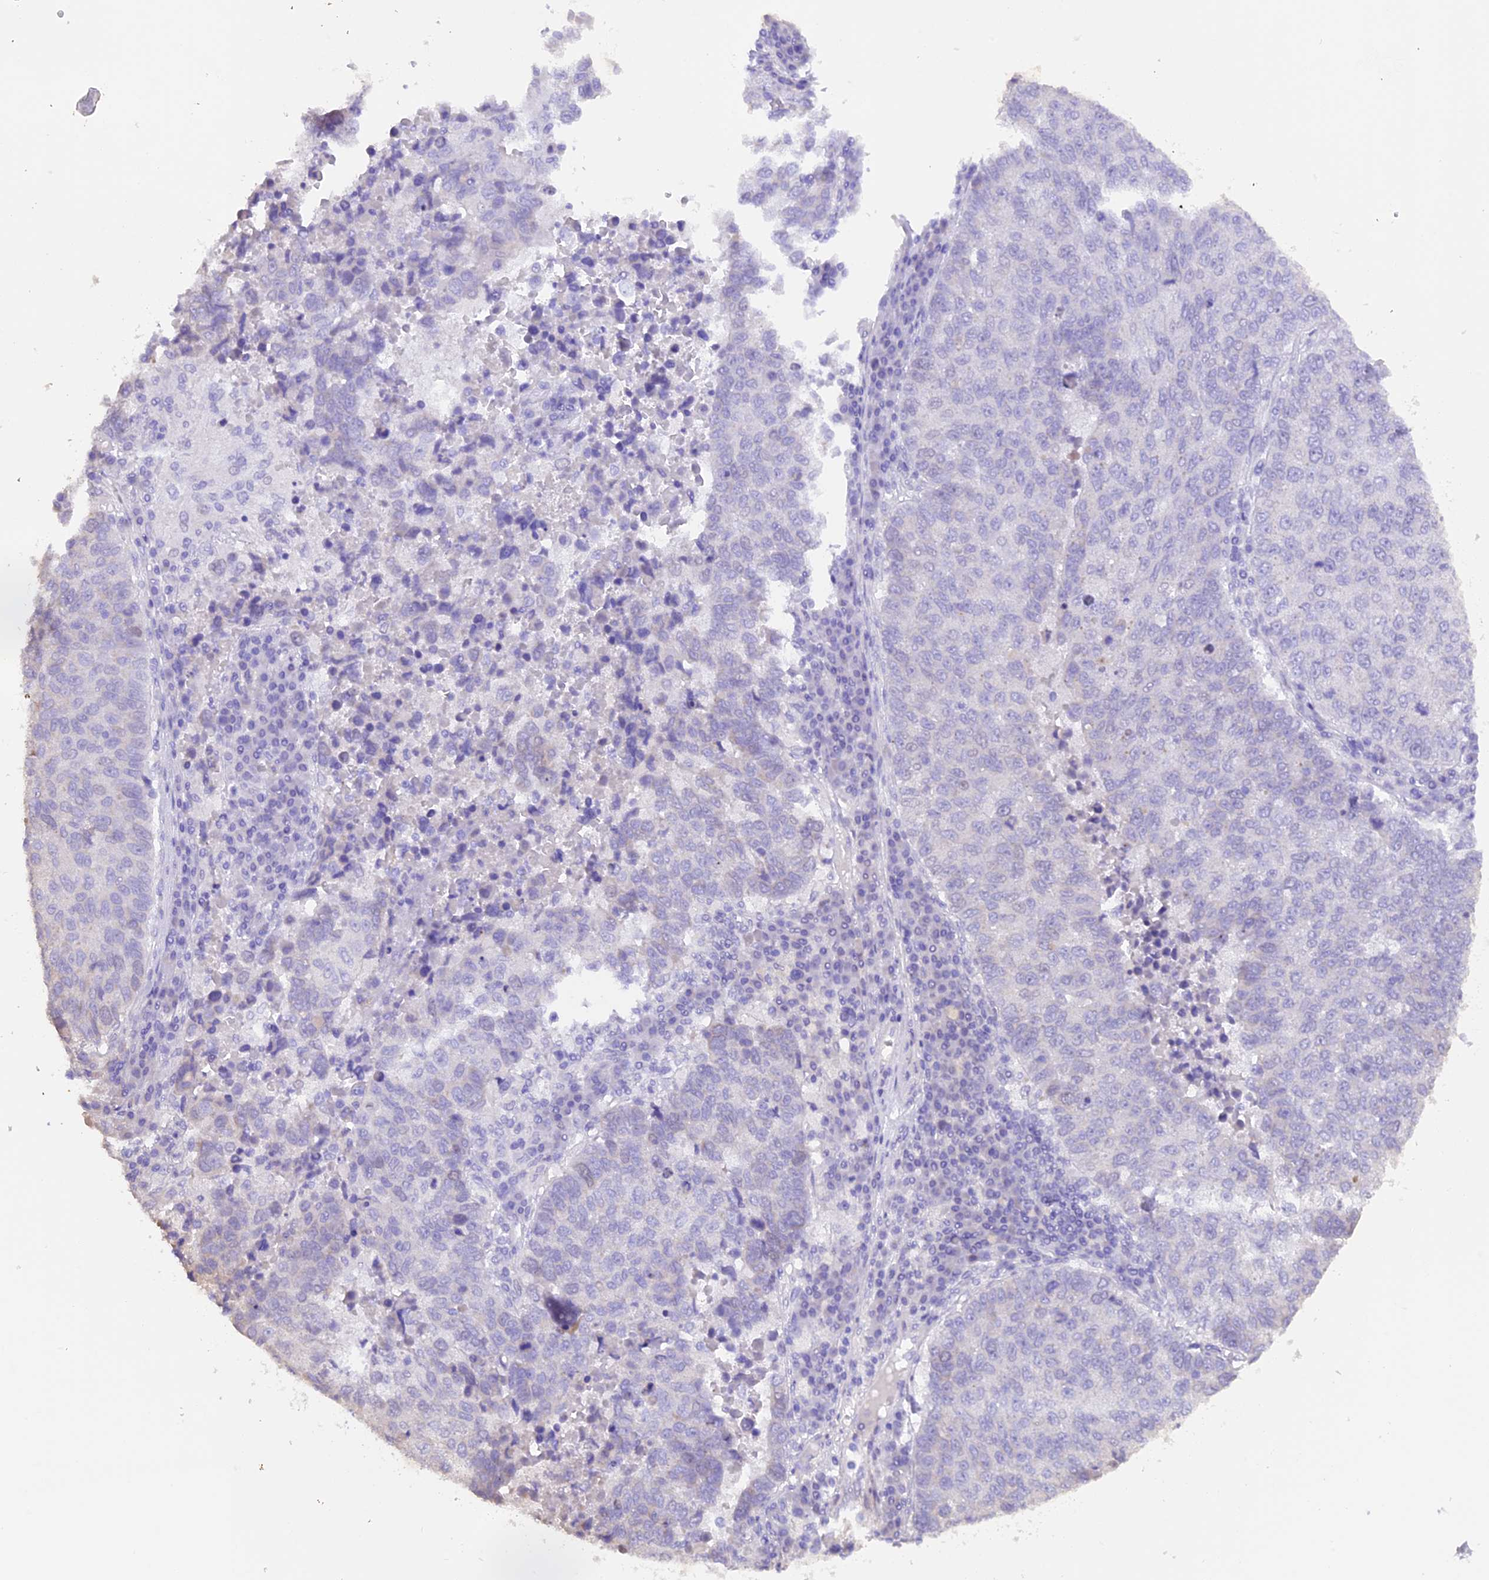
{"staining": {"intensity": "negative", "quantity": "none", "location": "none"}, "tissue": "lung cancer", "cell_type": "Tumor cells", "image_type": "cancer", "snomed": [{"axis": "morphology", "description": "Squamous cell carcinoma, NOS"}, {"axis": "topography", "description": "Lung"}], "caption": "There is no significant positivity in tumor cells of lung cancer (squamous cell carcinoma). (Brightfield microscopy of DAB (3,3'-diaminobenzidine) immunohistochemistry (IHC) at high magnification).", "gene": "PKIA", "patient": {"sex": "male", "age": 73}}